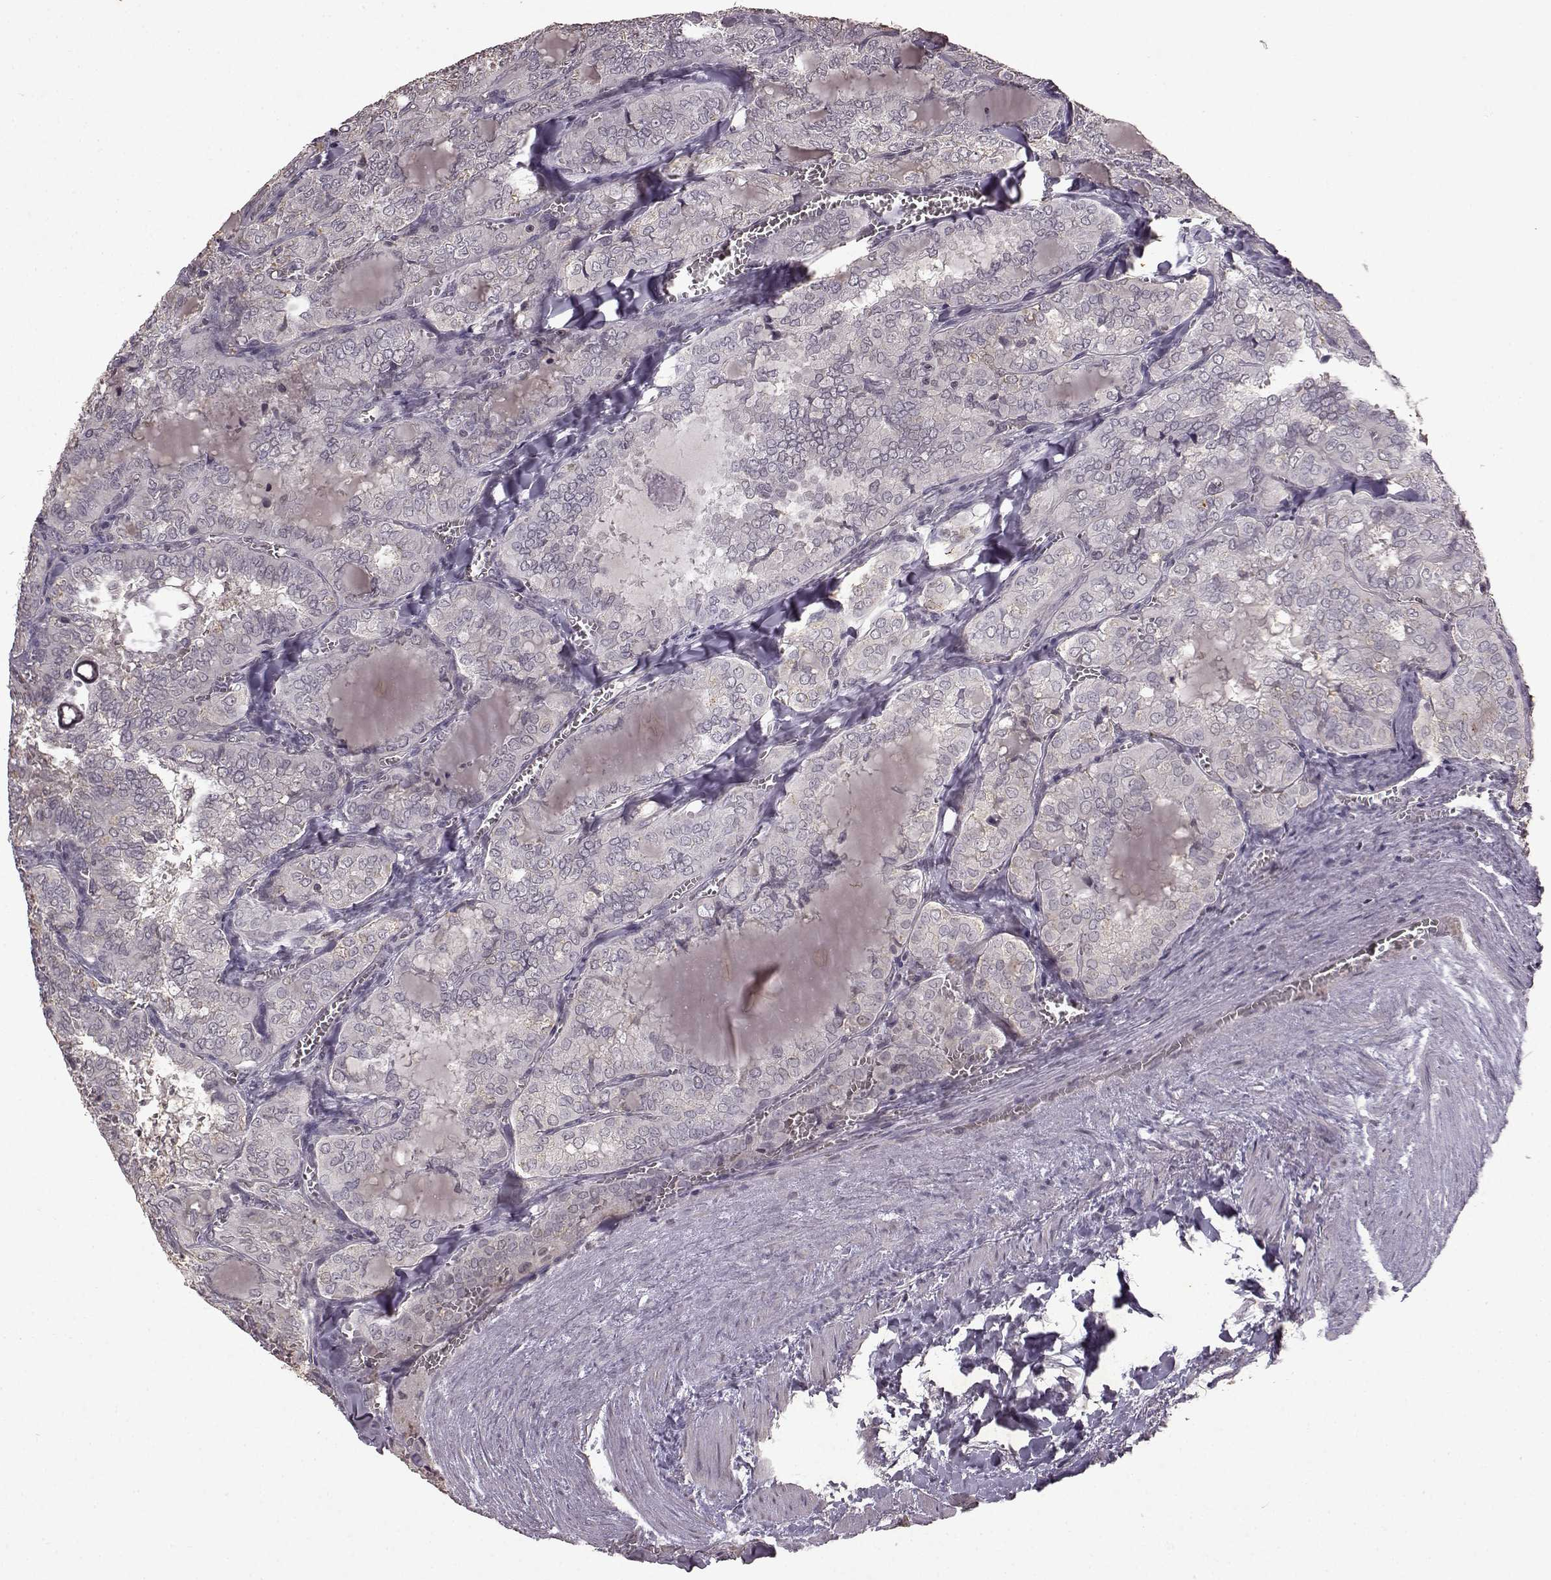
{"staining": {"intensity": "negative", "quantity": "none", "location": "none"}, "tissue": "thyroid cancer", "cell_type": "Tumor cells", "image_type": "cancer", "snomed": [{"axis": "morphology", "description": "Papillary adenocarcinoma, NOS"}, {"axis": "topography", "description": "Thyroid gland"}], "caption": "Human thyroid papillary adenocarcinoma stained for a protein using IHC shows no staining in tumor cells.", "gene": "LHB", "patient": {"sex": "female", "age": 41}}